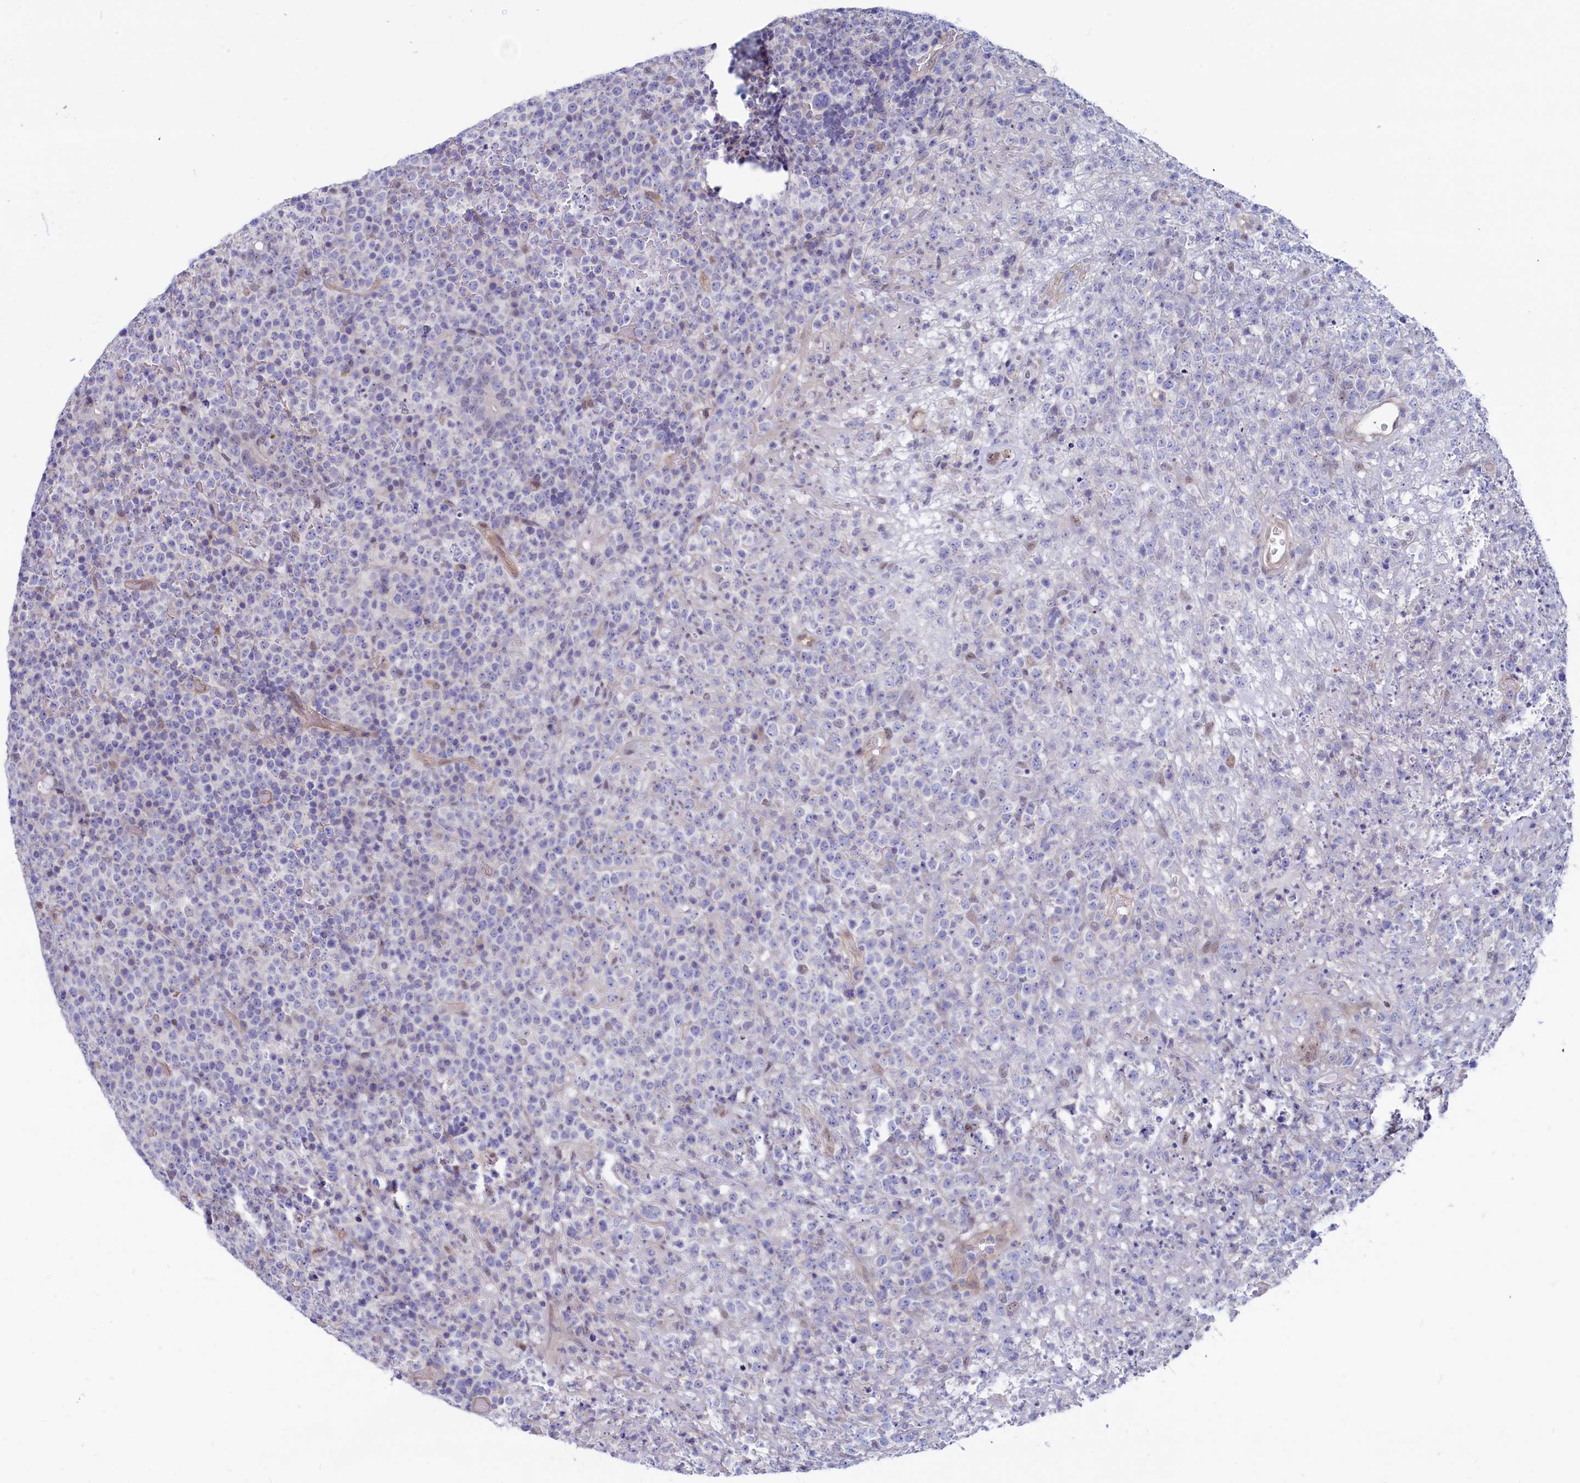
{"staining": {"intensity": "negative", "quantity": "none", "location": "none"}, "tissue": "lymphoma", "cell_type": "Tumor cells", "image_type": "cancer", "snomed": [{"axis": "morphology", "description": "Malignant lymphoma, non-Hodgkin's type, High grade"}, {"axis": "topography", "description": "Colon"}], "caption": "Immunohistochemistry image of neoplastic tissue: human lymphoma stained with DAB shows no significant protein expression in tumor cells. Brightfield microscopy of immunohistochemistry (IHC) stained with DAB (brown) and hematoxylin (blue), captured at high magnification.", "gene": "ASTE1", "patient": {"sex": "female", "age": 53}}